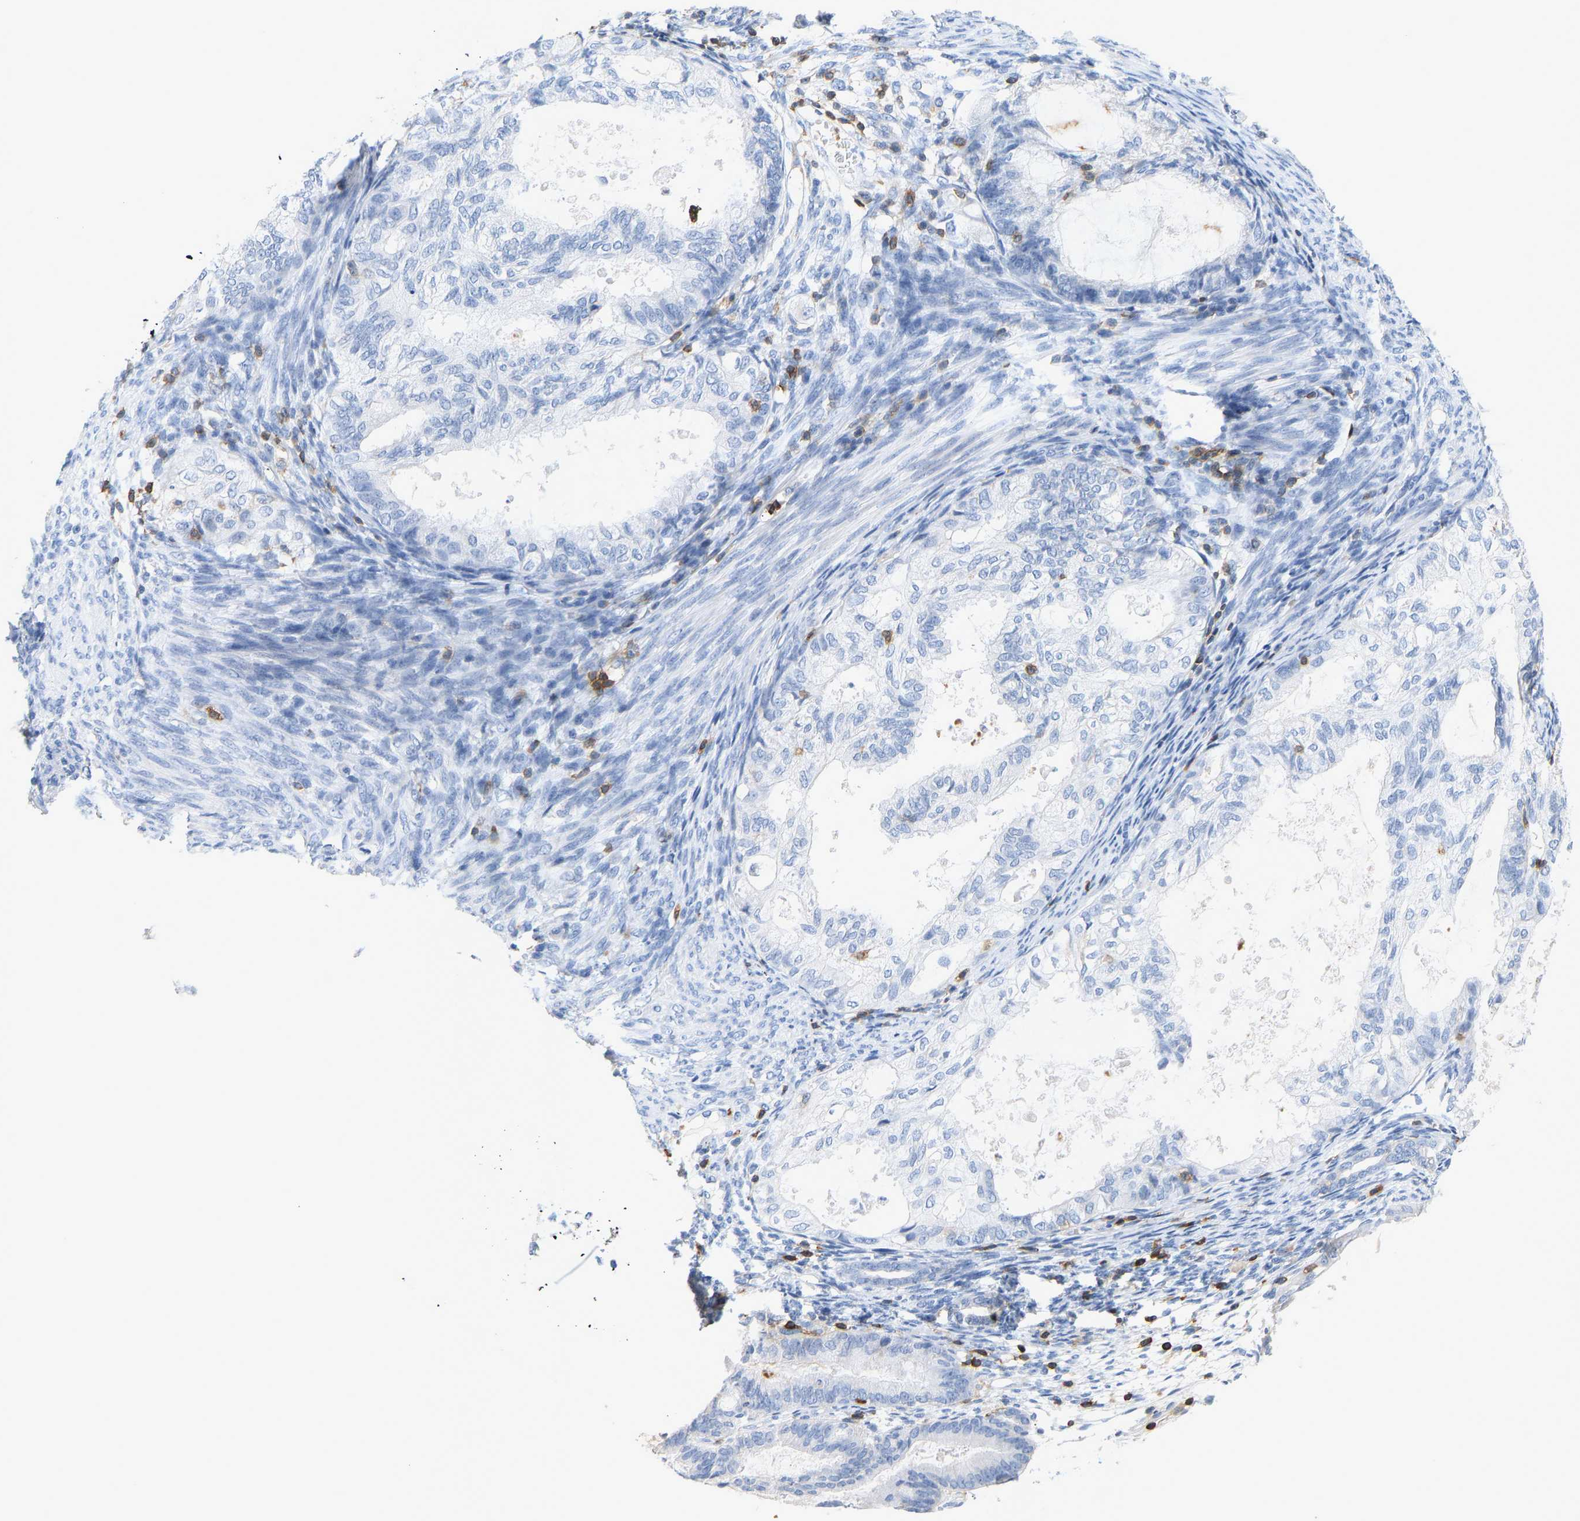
{"staining": {"intensity": "negative", "quantity": "none", "location": "none"}, "tissue": "cervical cancer", "cell_type": "Tumor cells", "image_type": "cancer", "snomed": [{"axis": "morphology", "description": "Normal tissue, NOS"}, {"axis": "morphology", "description": "Adenocarcinoma, NOS"}, {"axis": "topography", "description": "Cervix"}, {"axis": "topography", "description": "Endometrium"}], "caption": "High magnification brightfield microscopy of cervical cancer (adenocarcinoma) stained with DAB (brown) and counterstained with hematoxylin (blue): tumor cells show no significant expression.", "gene": "EVL", "patient": {"sex": "female", "age": 86}}